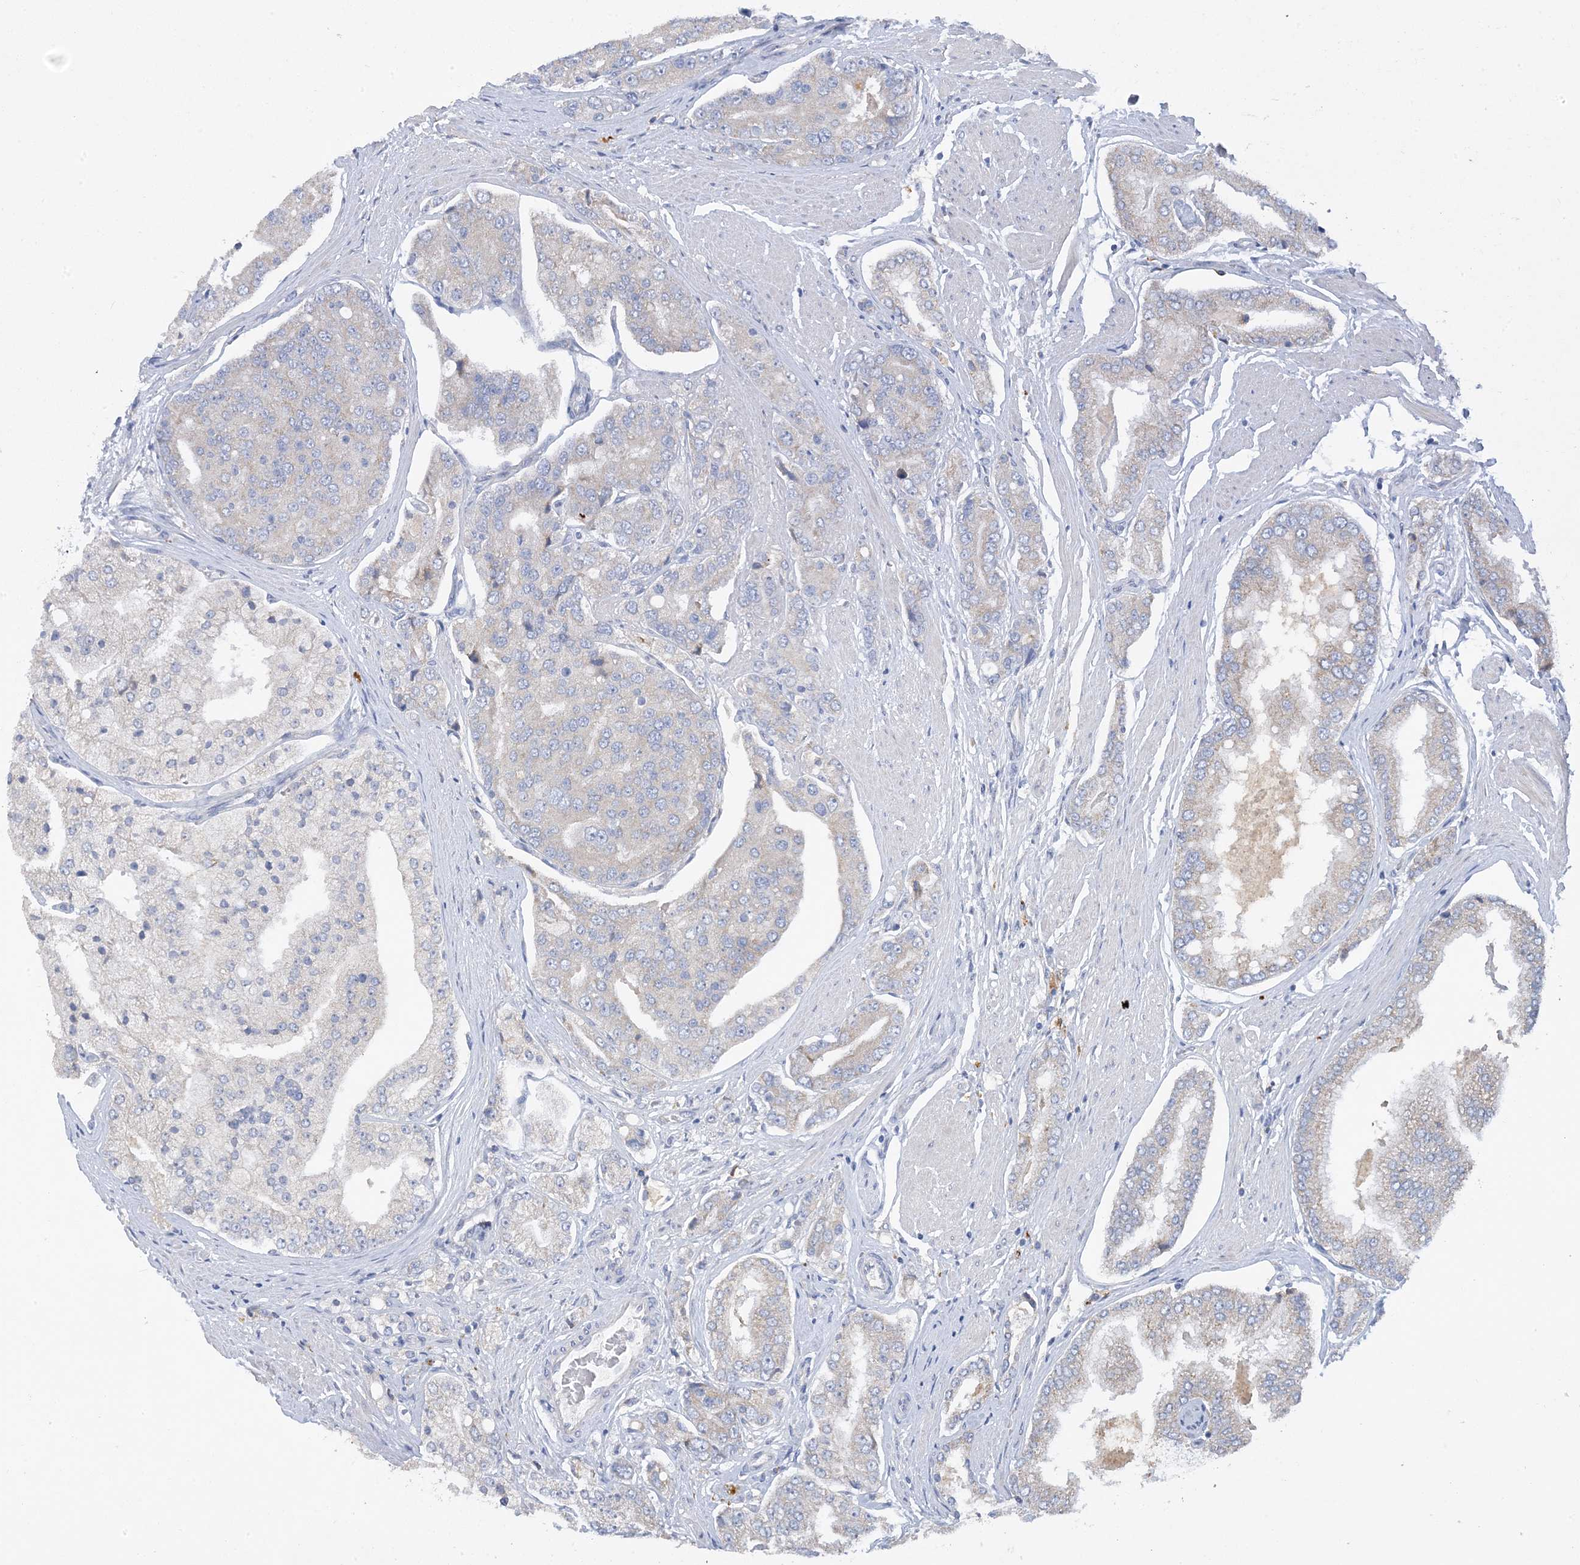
{"staining": {"intensity": "negative", "quantity": "none", "location": "none"}, "tissue": "prostate cancer", "cell_type": "Tumor cells", "image_type": "cancer", "snomed": [{"axis": "morphology", "description": "Adenocarcinoma, High grade"}, {"axis": "topography", "description": "Prostate"}], "caption": "Immunohistochemistry micrograph of human prostate adenocarcinoma (high-grade) stained for a protein (brown), which exhibits no staining in tumor cells.", "gene": "ZCCHC18", "patient": {"sex": "male", "age": 50}}